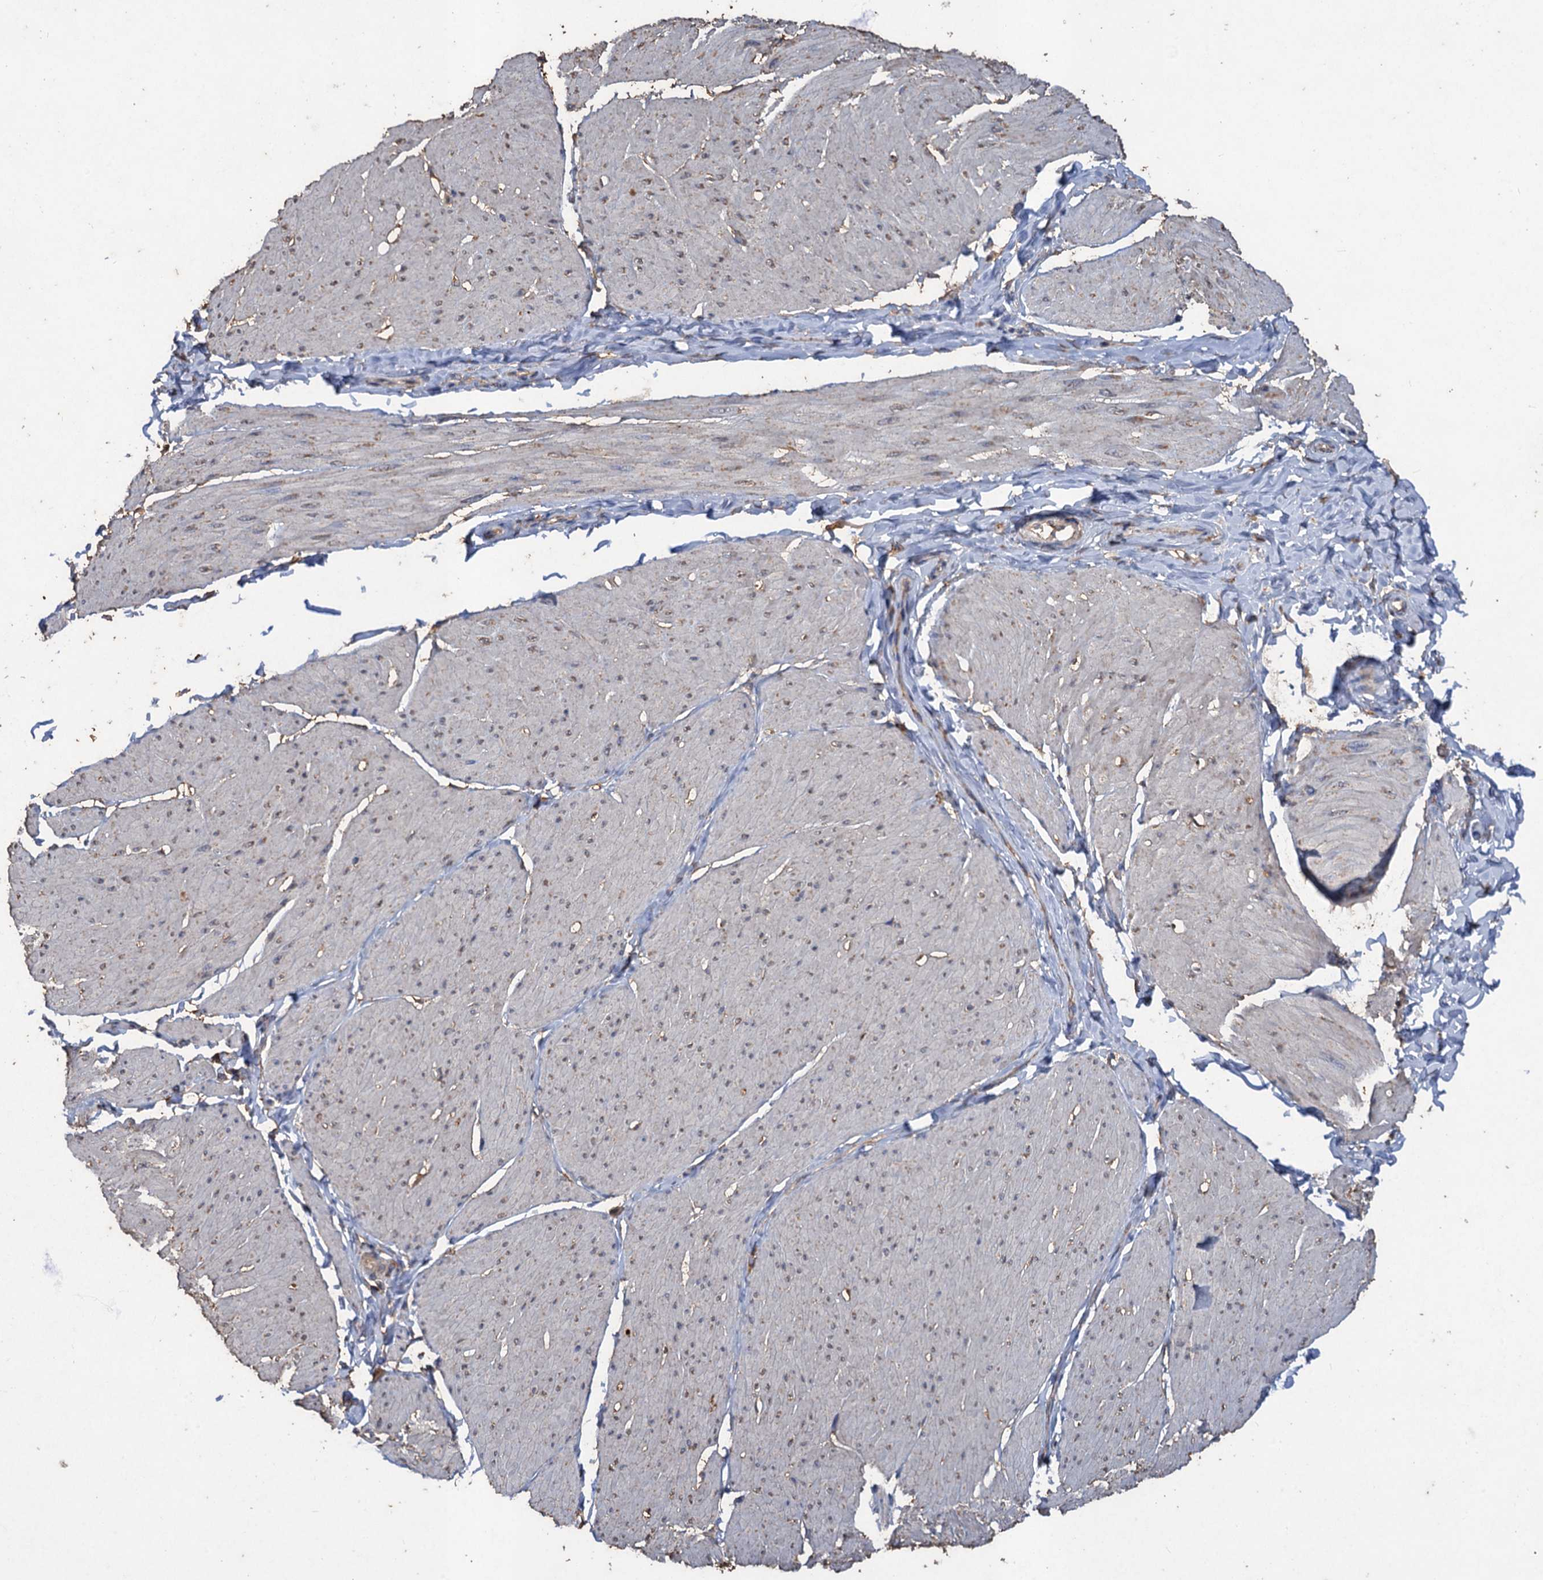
{"staining": {"intensity": "negative", "quantity": "none", "location": "none"}, "tissue": "smooth muscle", "cell_type": "Smooth muscle cells", "image_type": "normal", "snomed": [{"axis": "morphology", "description": "Urothelial carcinoma, High grade"}, {"axis": "topography", "description": "Urinary bladder"}], "caption": "Immunohistochemistry of benign human smooth muscle exhibits no expression in smooth muscle cells. (Brightfield microscopy of DAB IHC at high magnification).", "gene": "SCUBE3", "patient": {"sex": "male", "age": 46}}